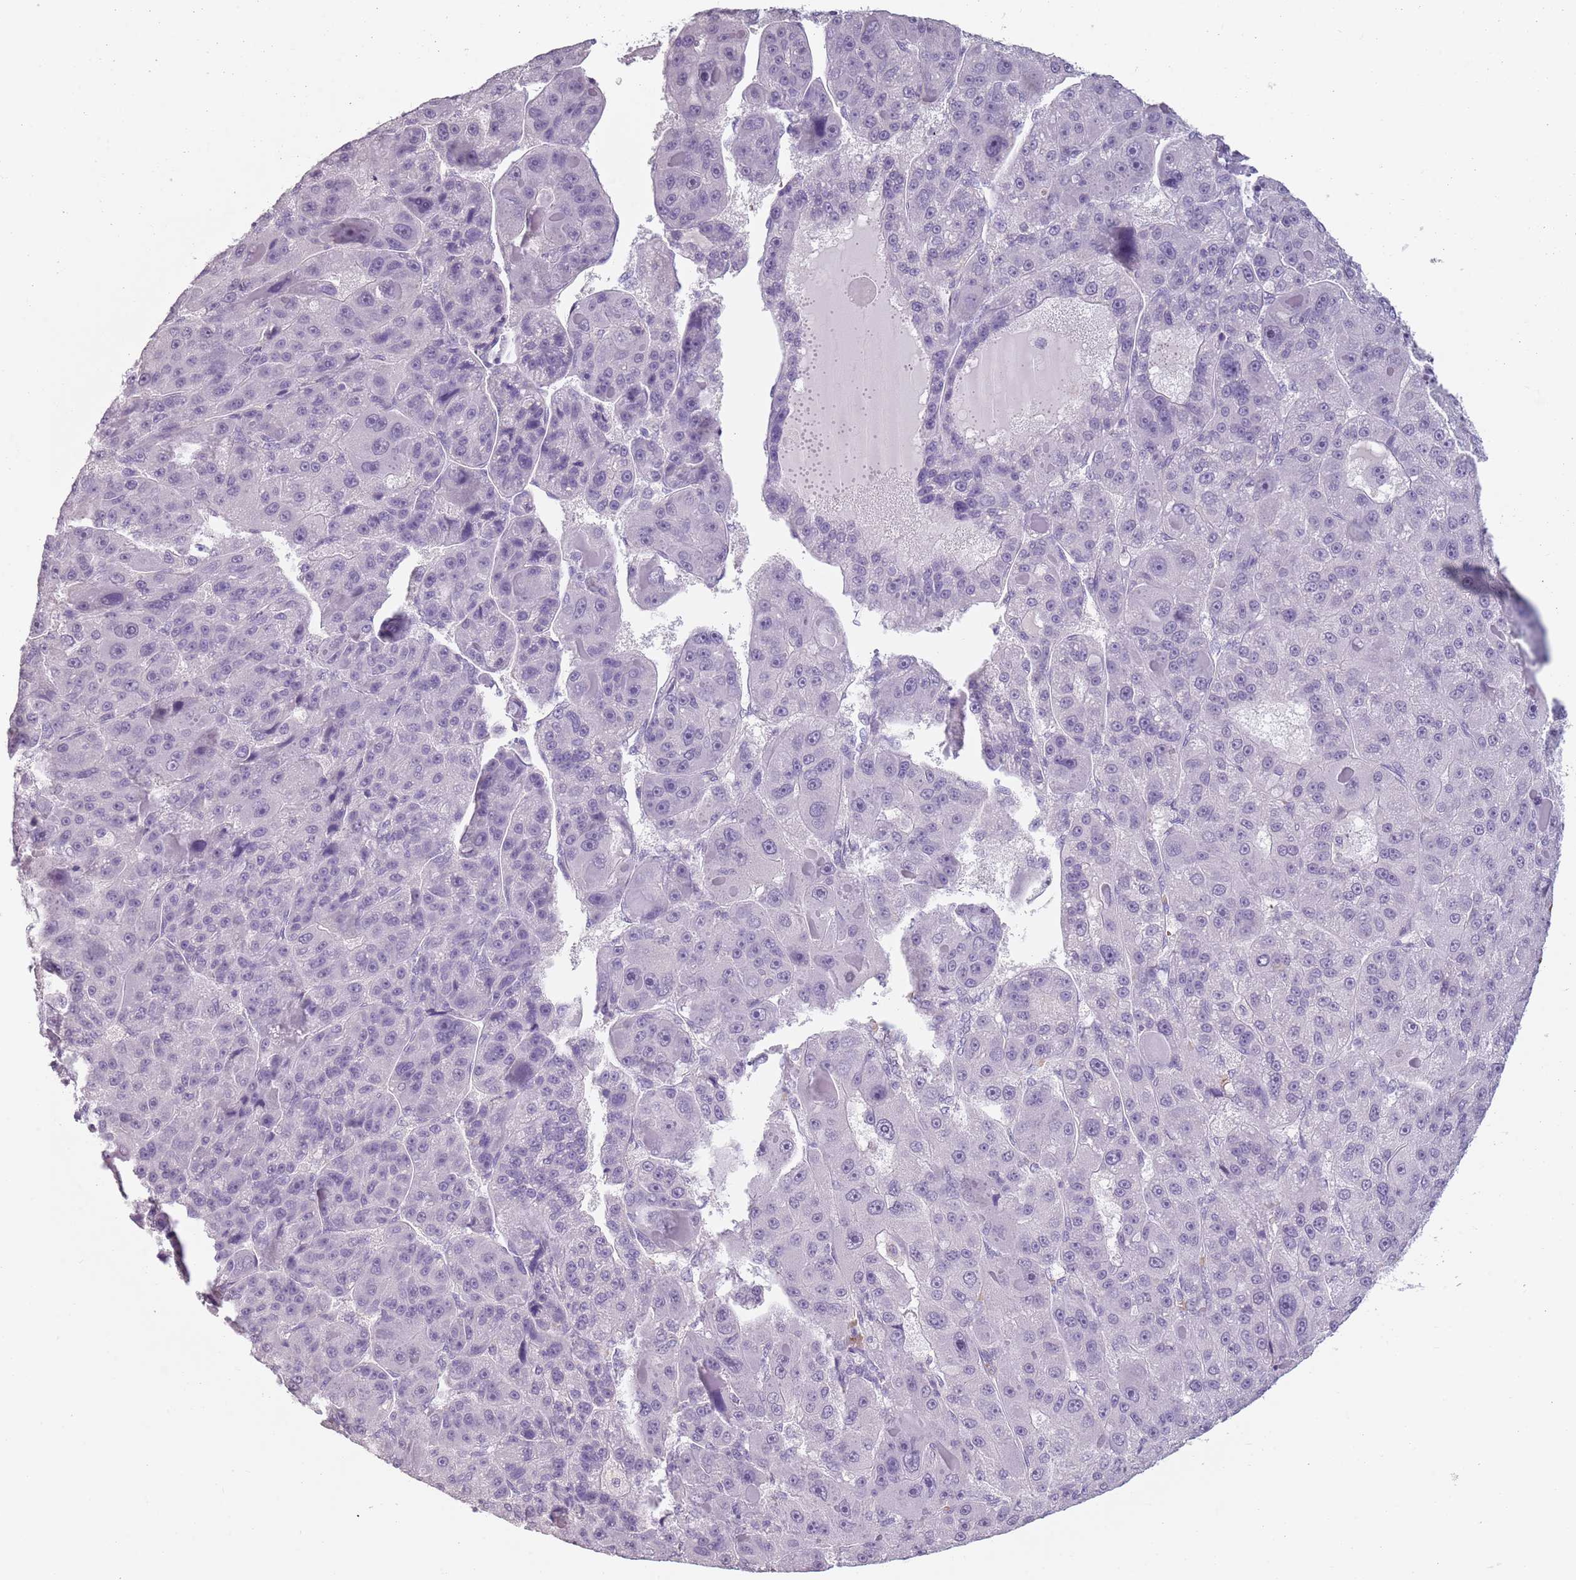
{"staining": {"intensity": "negative", "quantity": "none", "location": "none"}, "tissue": "liver cancer", "cell_type": "Tumor cells", "image_type": "cancer", "snomed": [{"axis": "morphology", "description": "Carcinoma, Hepatocellular, NOS"}, {"axis": "topography", "description": "Liver"}], "caption": "The IHC micrograph has no significant staining in tumor cells of liver cancer tissue. Brightfield microscopy of IHC stained with DAB (brown) and hematoxylin (blue), captured at high magnification.", "gene": "PIEZO1", "patient": {"sex": "male", "age": 76}}